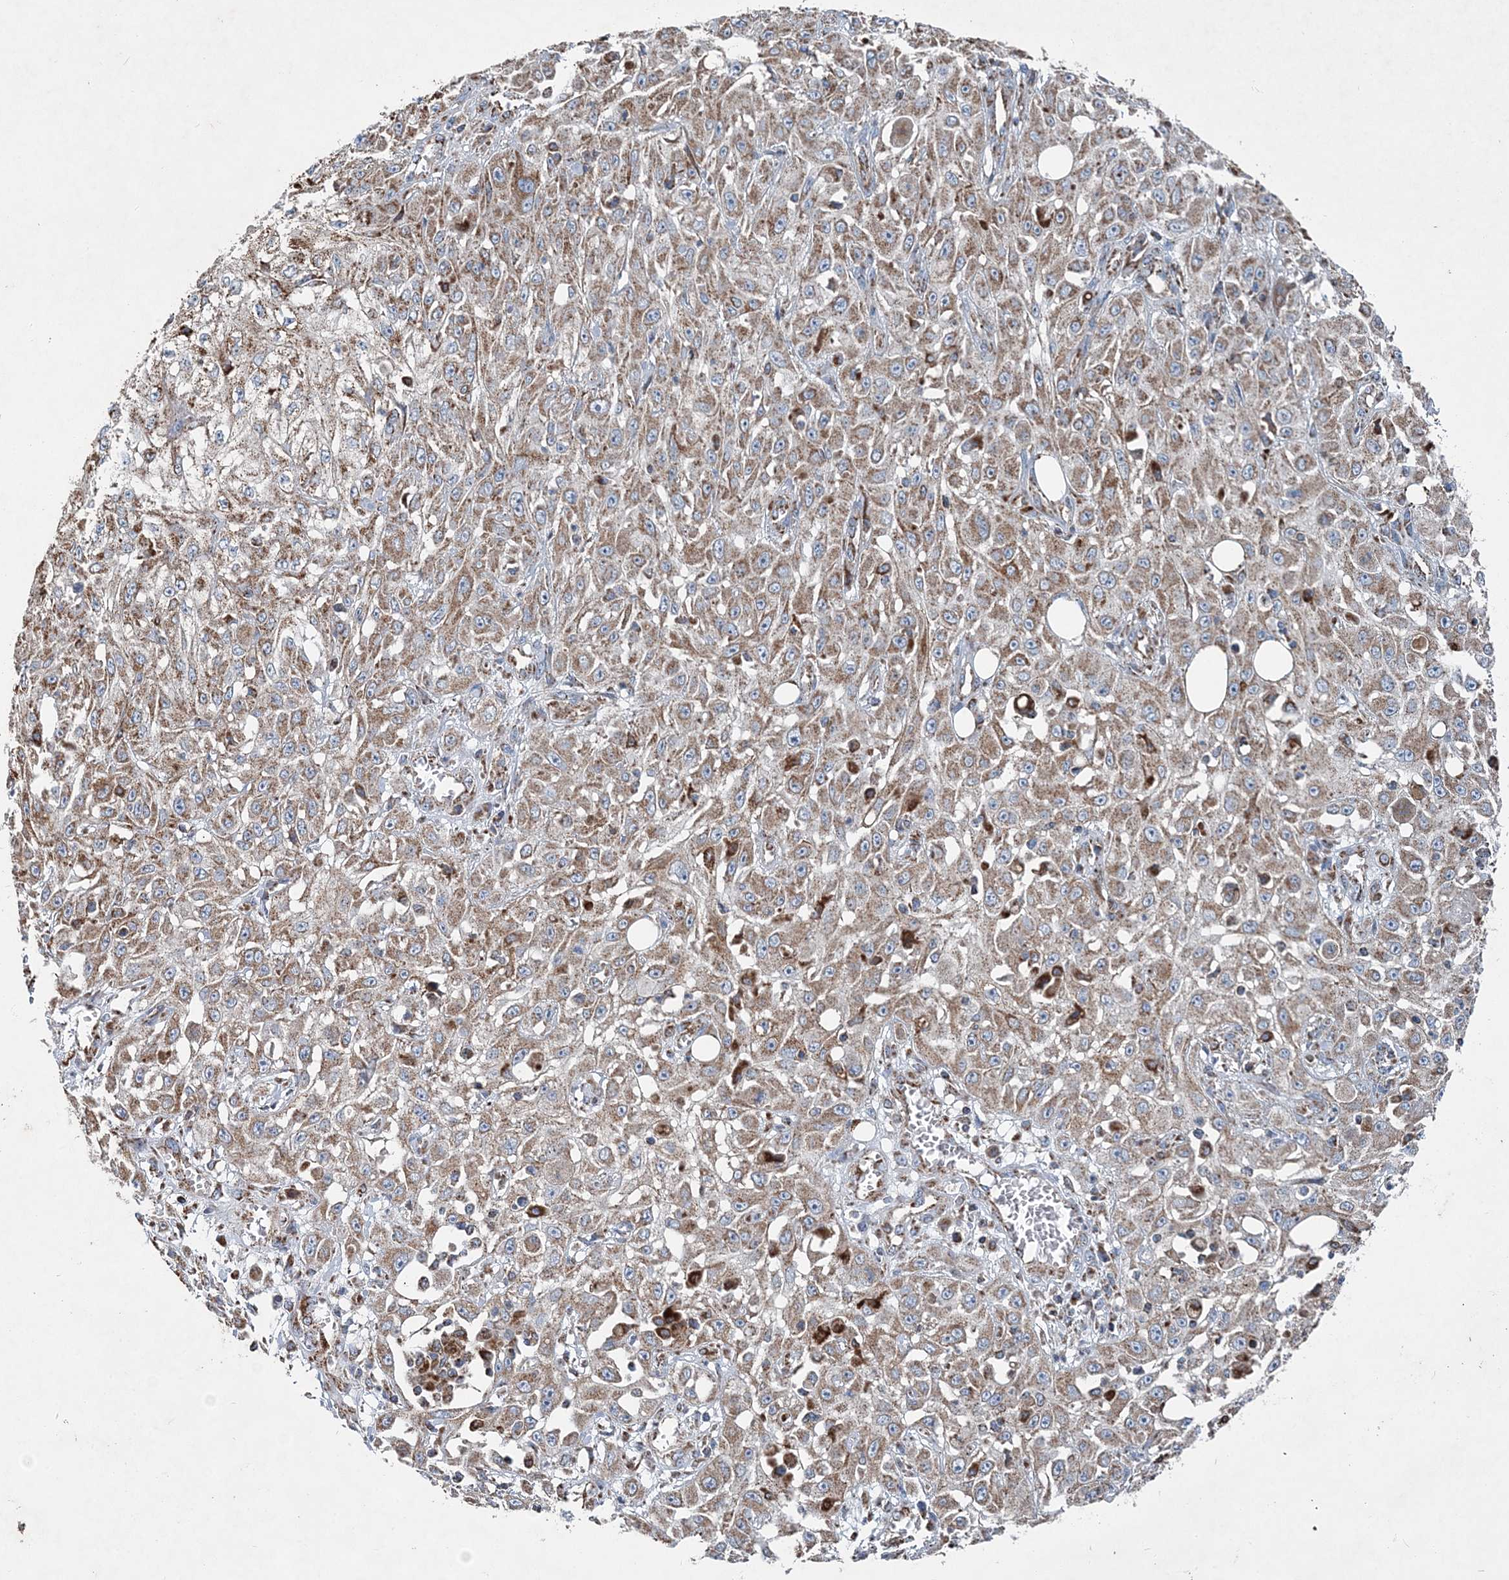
{"staining": {"intensity": "moderate", "quantity": ">75%", "location": "cytoplasmic/membranous"}, "tissue": "skin cancer", "cell_type": "Tumor cells", "image_type": "cancer", "snomed": [{"axis": "morphology", "description": "Squamous cell carcinoma, NOS"}, {"axis": "morphology", "description": "Squamous cell carcinoma, metastatic, NOS"}, {"axis": "topography", "description": "Skin"}, {"axis": "topography", "description": "Lymph node"}], "caption": "Metastatic squamous cell carcinoma (skin) was stained to show a protein in brown. There is medium levels of moderate cytoplasmic/membranous staining in about >75% of tumor cells.", "gene": "SPAG16", "patient": {"sex": "male", "age": 75}}